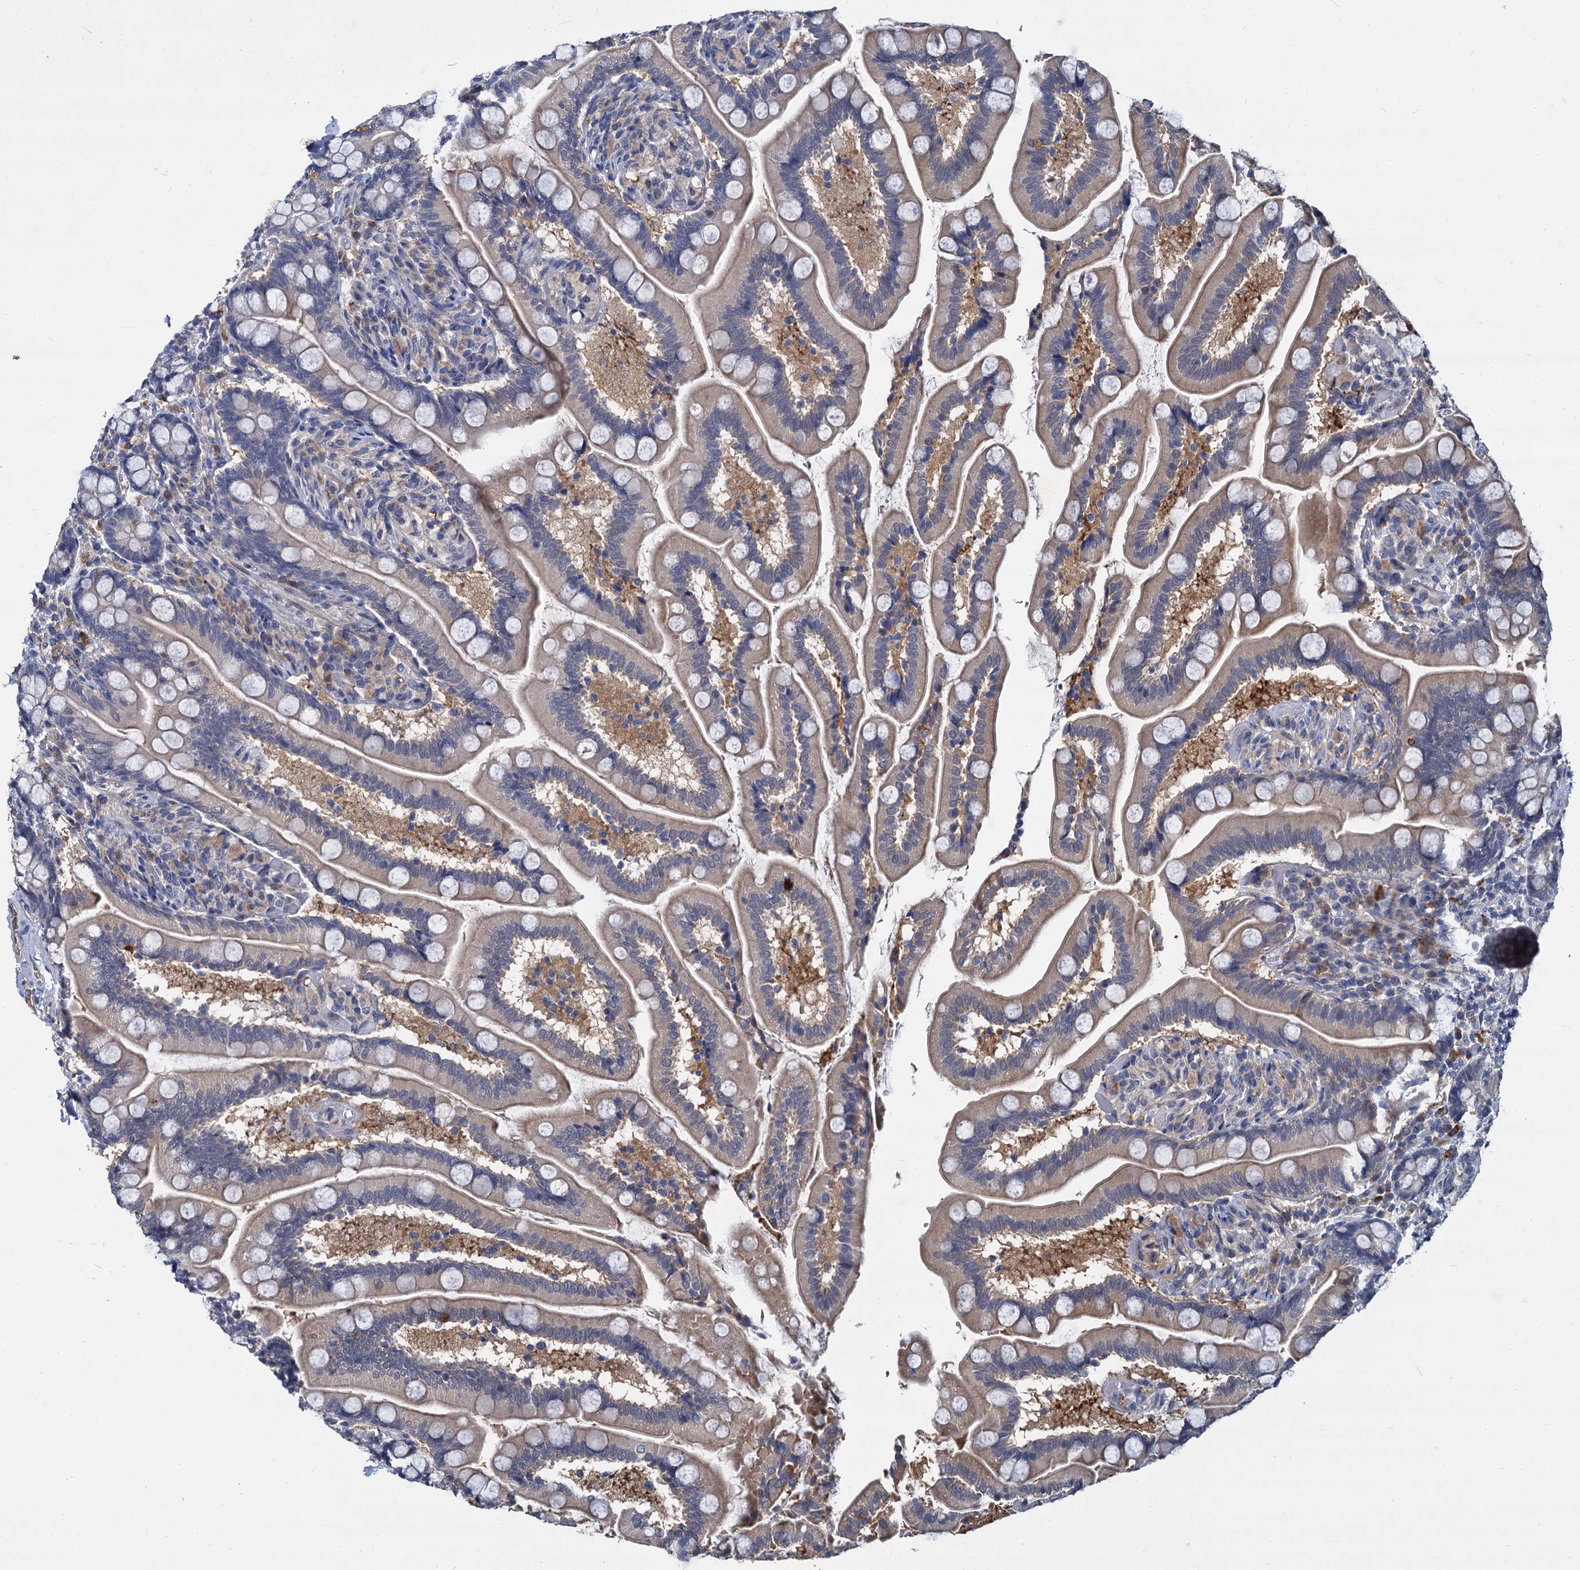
{"staining": {"intensity": "weak", "quantity": "25%-75%", "location": "cytoplasmic/membranous"}, "tissue": "small intestine", "cell_type": "Glandular cells", "image_type": "normal", "snomed": [{"axis": "morphology", "description": "Normal tissue, NOS"}, {"axis": "topography", "description": "Small intestine"}], "caption": "A histopathology image of human small intestine stained for a protein reveals weak cytoplasmic/membranous brown staining in glandular cells.", "gene": "CCDC184", "patient": {"sex": "female", "age": 64}}